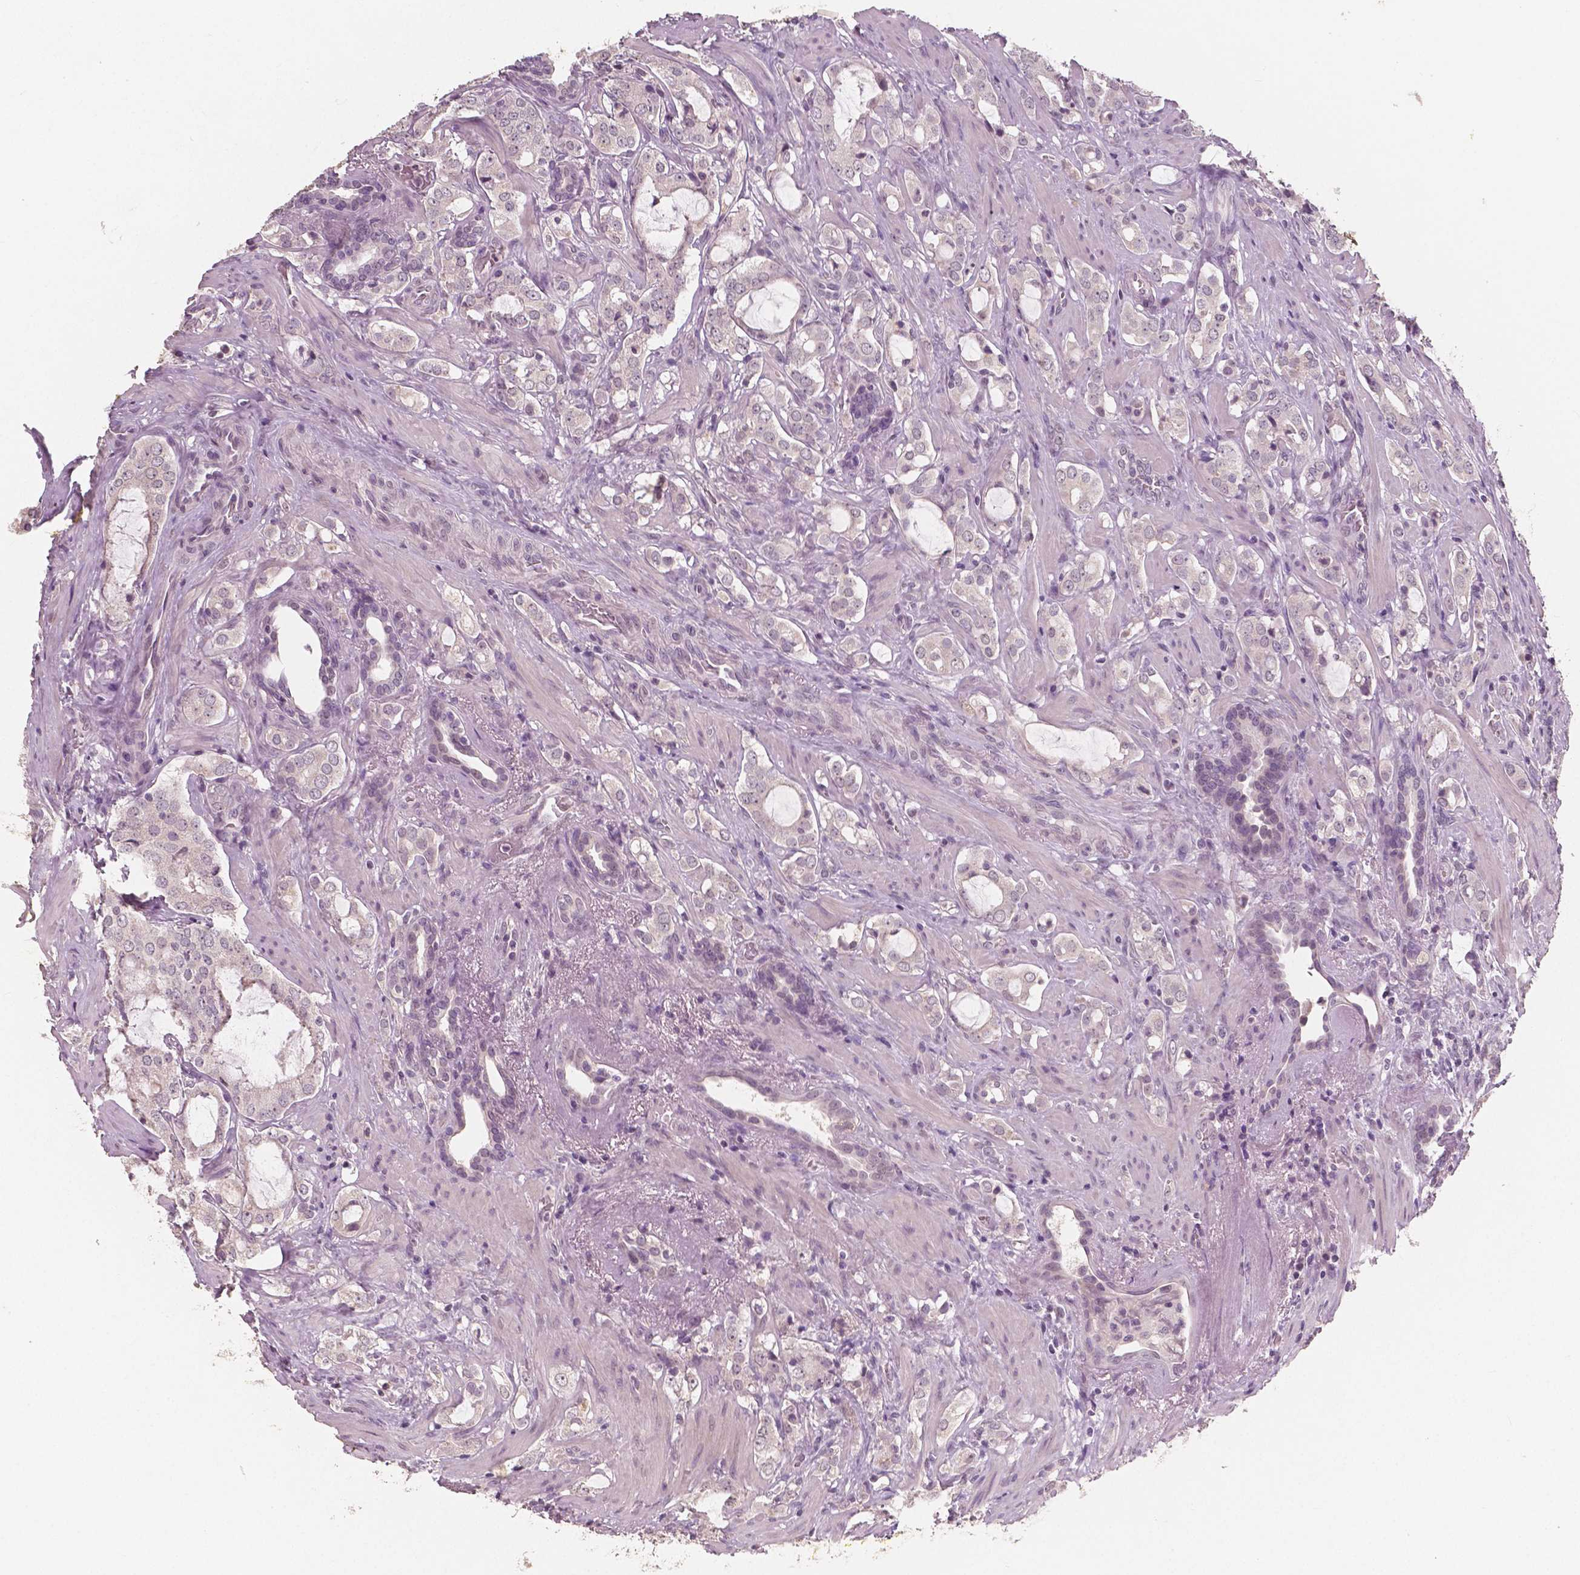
{"staining": {"intensity": "negative", "quantity": "none", "location": "none"}, "tissue": "prostate cancer", "cell_type": "Tumor cells", "image_type": "cancer", "snomed": [{"axis": "morphology", "description": "Adenocarcinoma, NOS"}, {"axis": "topography", "description": "Prostate"}], "caption": "The micrograph shows no significant positivity in tumor cells of prostate cancer.", "gene": "RNASE7", "patient": {"sex": "male", "age": 66}}